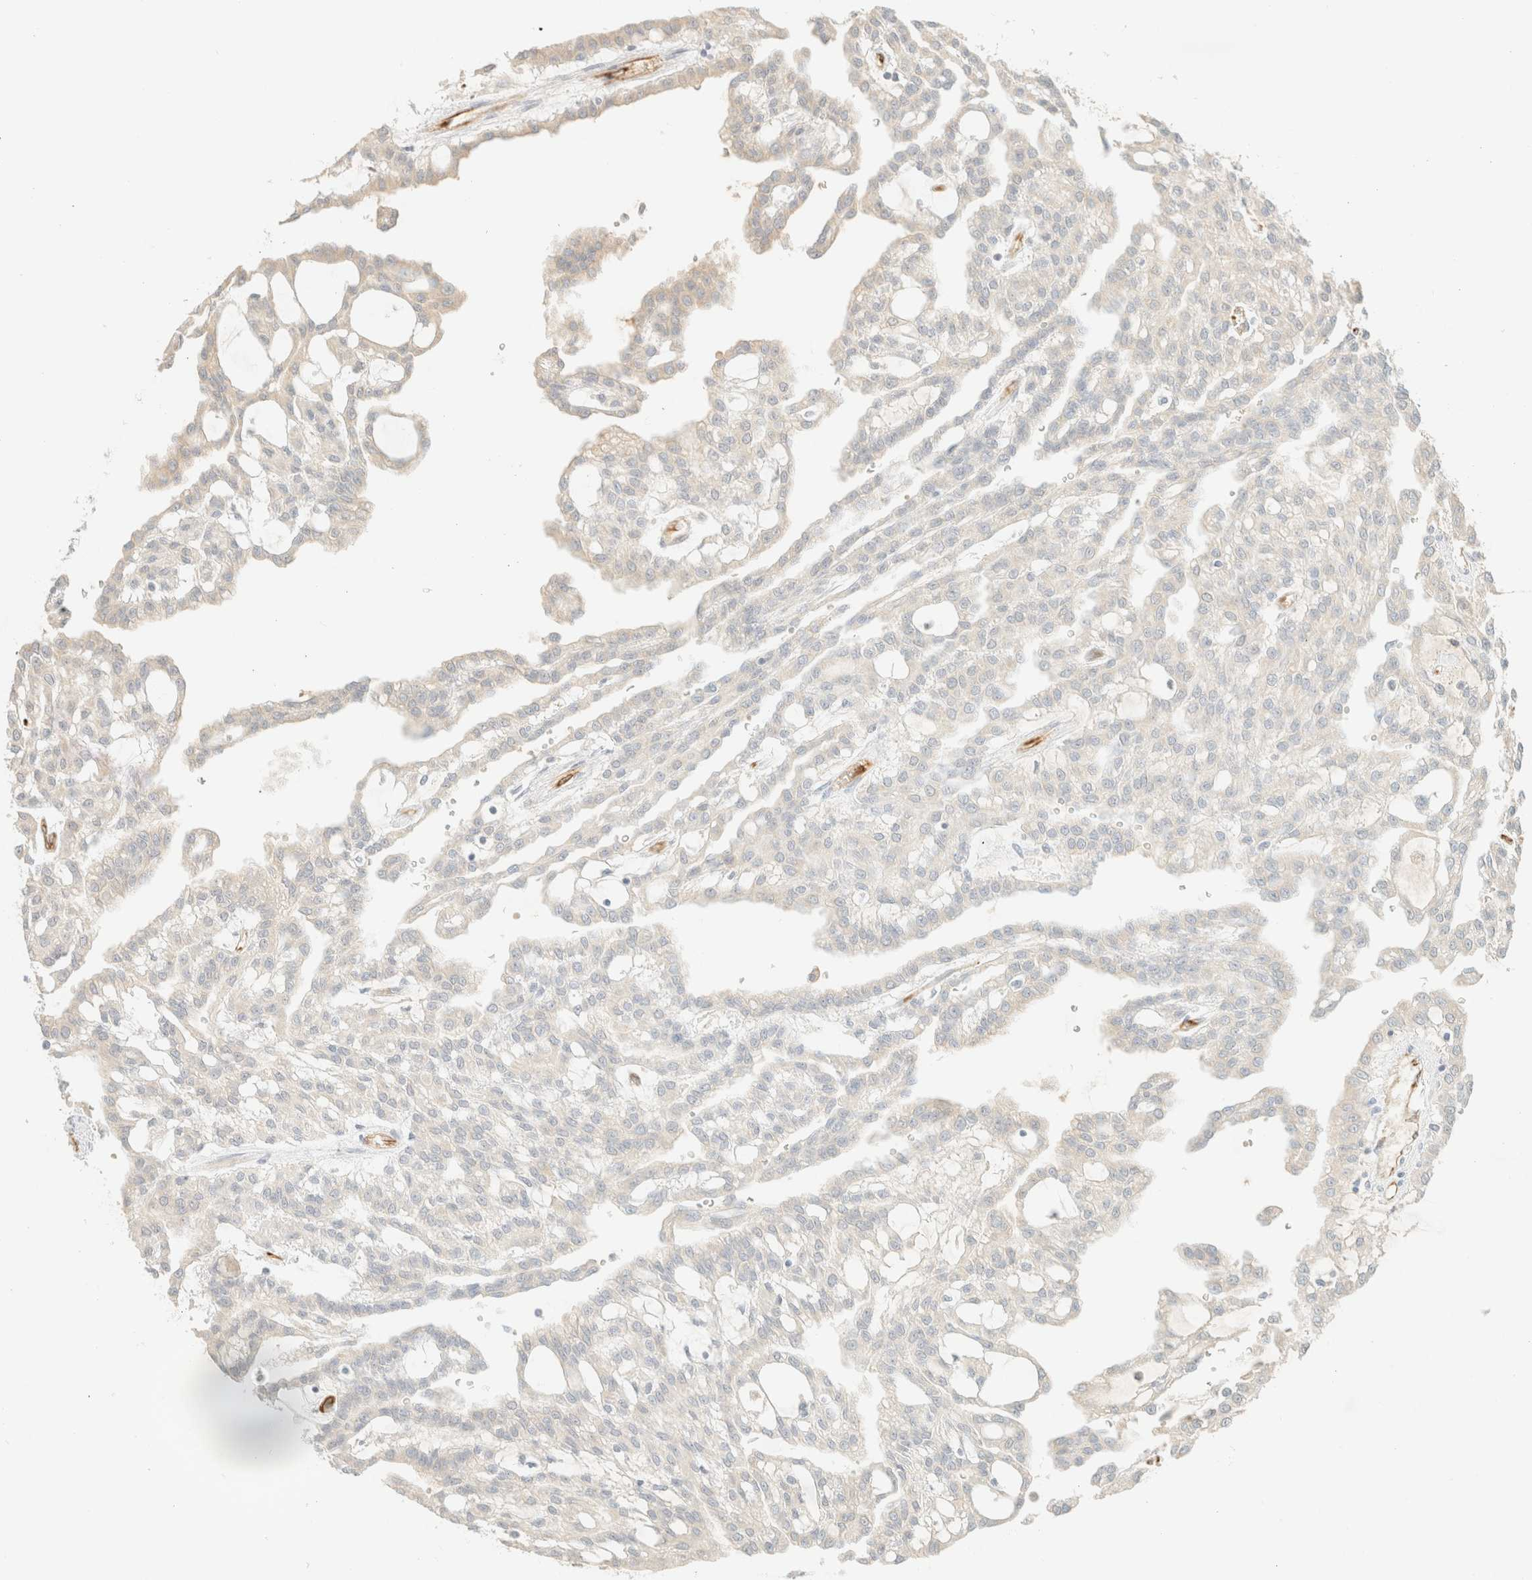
{"staining": {"intensity": "negative", "quantity": "none", "location": "none"}, "tissue": "renal cancer", "cell_type": "Tumor cells", "image_type": "cancer", "snomed": [{"axis": "morphology", "description": "Adenocarcinoma, NOS"}, {"axis": "topography", "description": "Kidney"}], "caption": "Tumor cells are negative for protein expression in human renal adenocarcinoma.", "gene": "SPARCL1", "patient": {"sex": "male", "age": 63}}